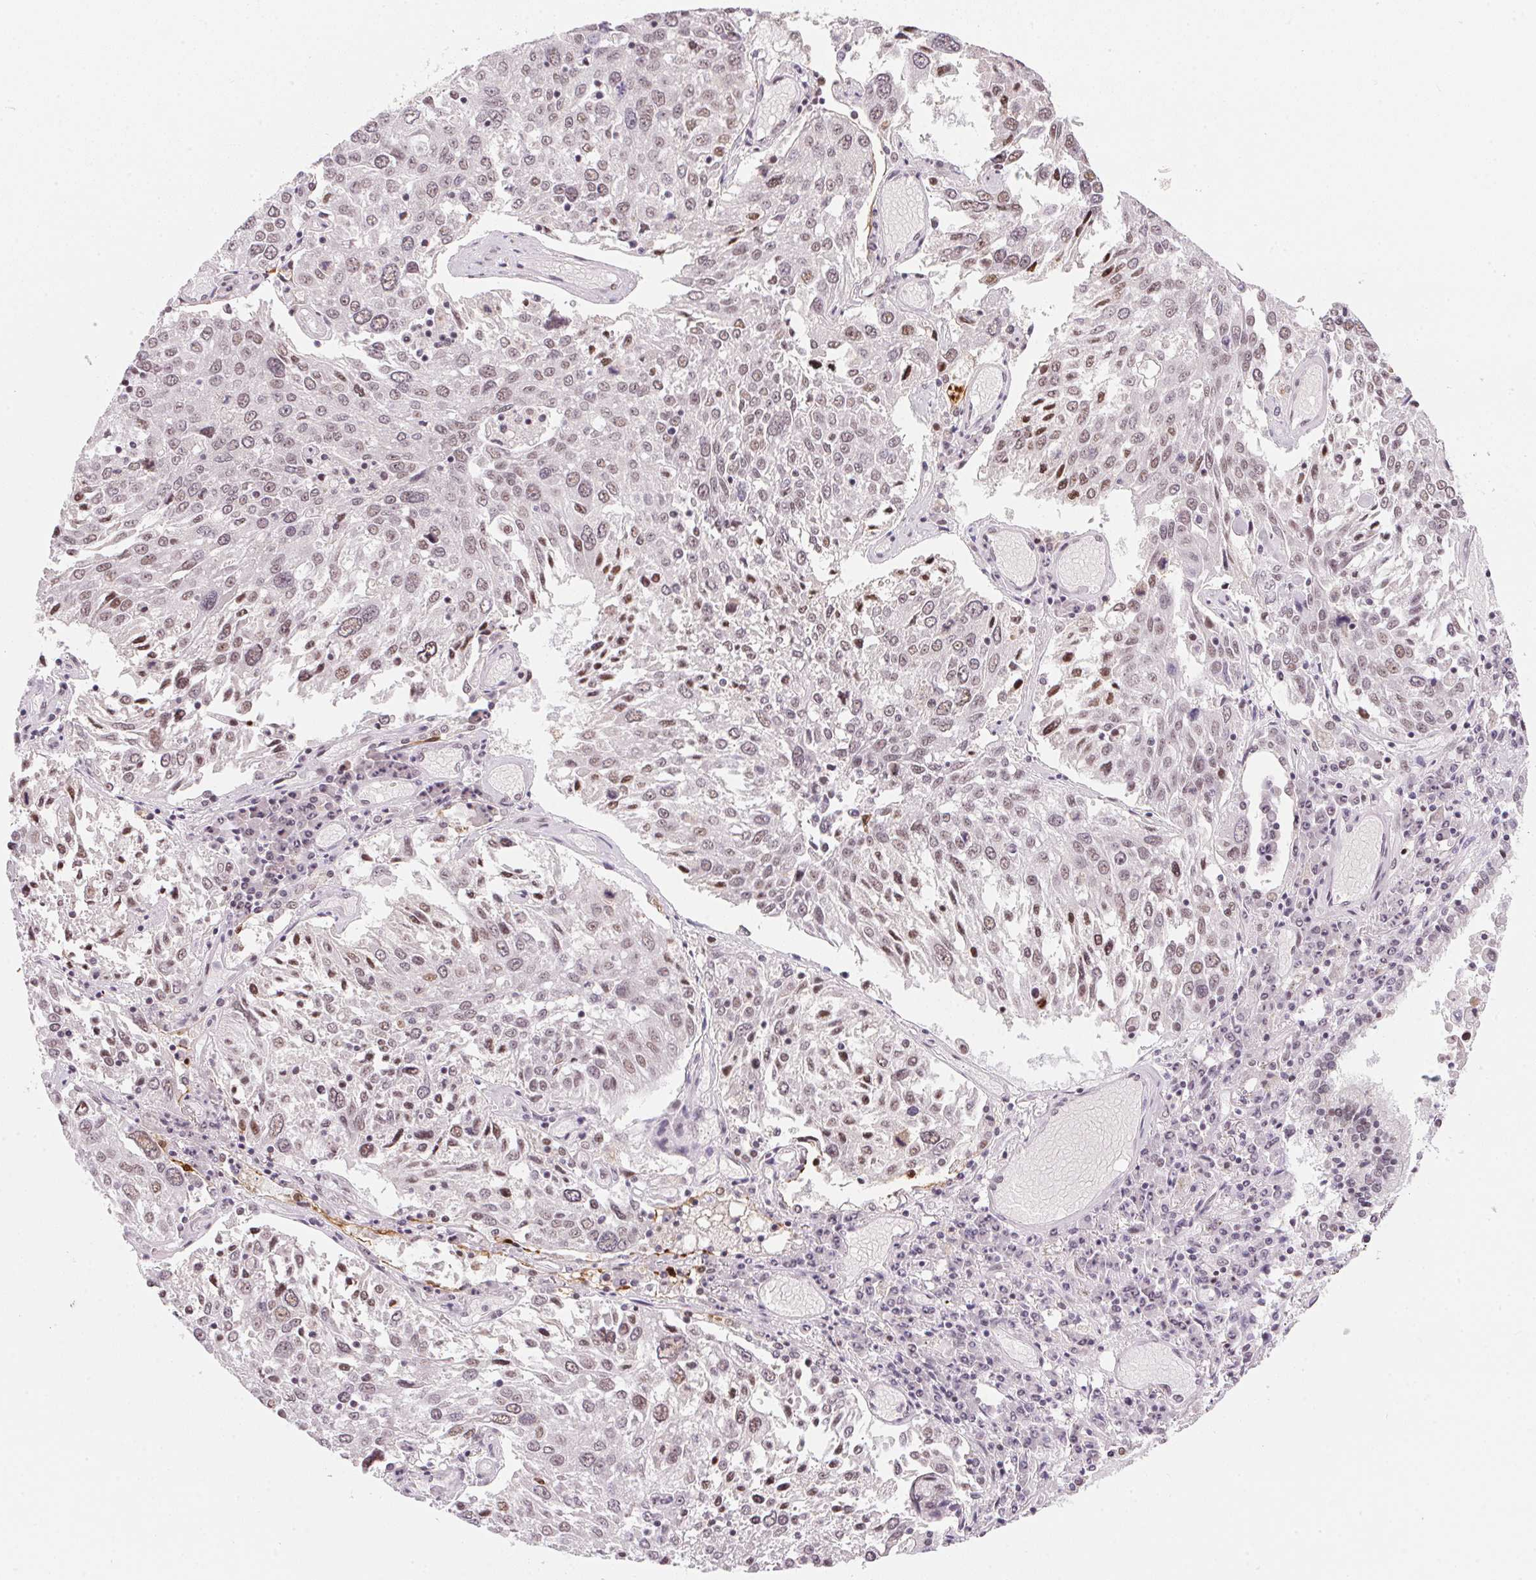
{"staining": {"intensity": "moderate", "quantity": "25%-75%", "location": "nuclear"}, "tissue": "lung cancer", "cell_type": "Tumor cells", "image_type": "cancer", "snomed": [{"axis": "morphology", "description": "Squamous cell carcinoma, NOS"}, {"axis": "topography", "description": "Lung"}], "caption": "DAB (3,3'-diaminobenzidine) immunohistochemical staining of human lung cancer shows moderate nuclear protein positivity in approximately 25%-75% of tumor cells.", "gene": "SRSF7", "patient": {"sex": "male", "age": 65}}